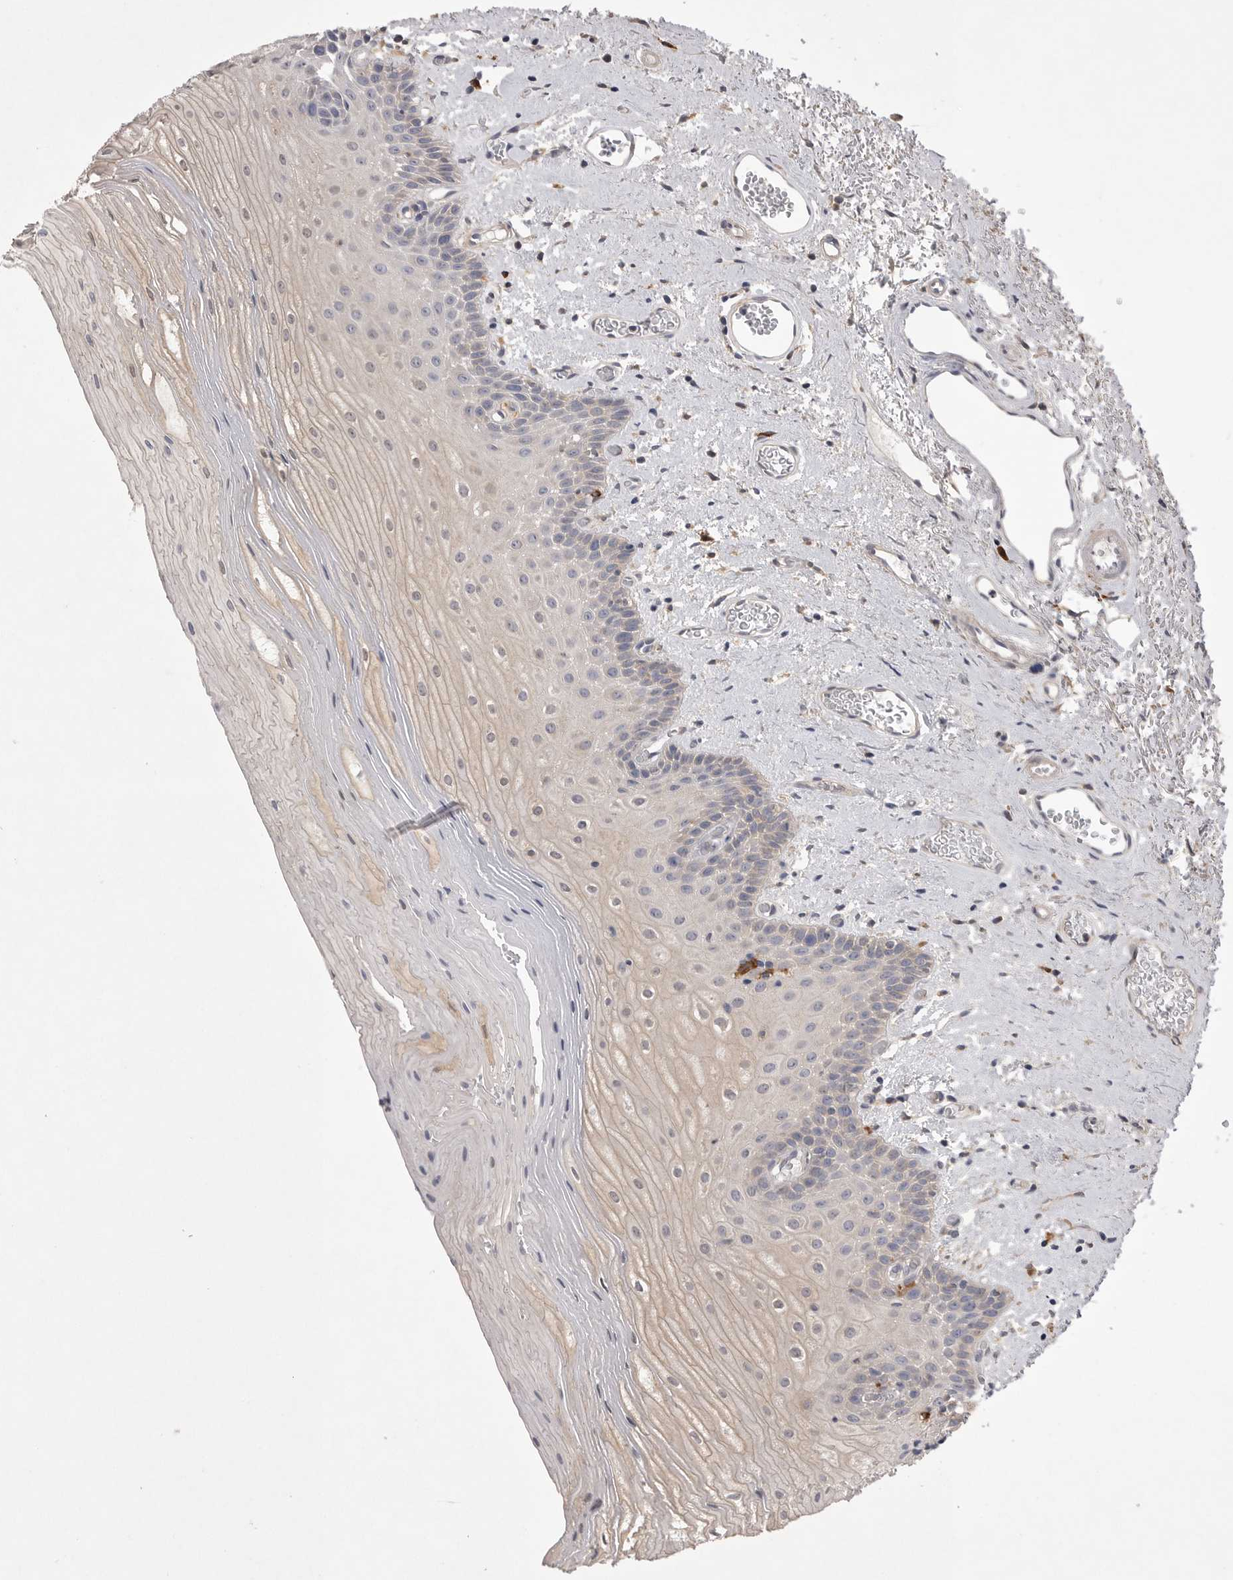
{"staining": {"intensity": "weak", "quantity": "25%-75%", "location": "cytoplasmic/membranous"}, "tissue": "oral mucosa", "cell_type": "Squamous epithelial cells", "image_type": "normal", "snomed": [{"axis": "morphology", "description": "Normal tissue, NOS"}, {"axis": "topography", "description": "Oral tissue"}], "caption": "The image demonstrates immunohistochemical staining of normal oral mucosa. There is weak cytoplasmic/membranous positivity is present in about 25%-75% of squamous epithelial cells.", "gene": "VAC14", "patient": {"sex": "male", "age": 52}}